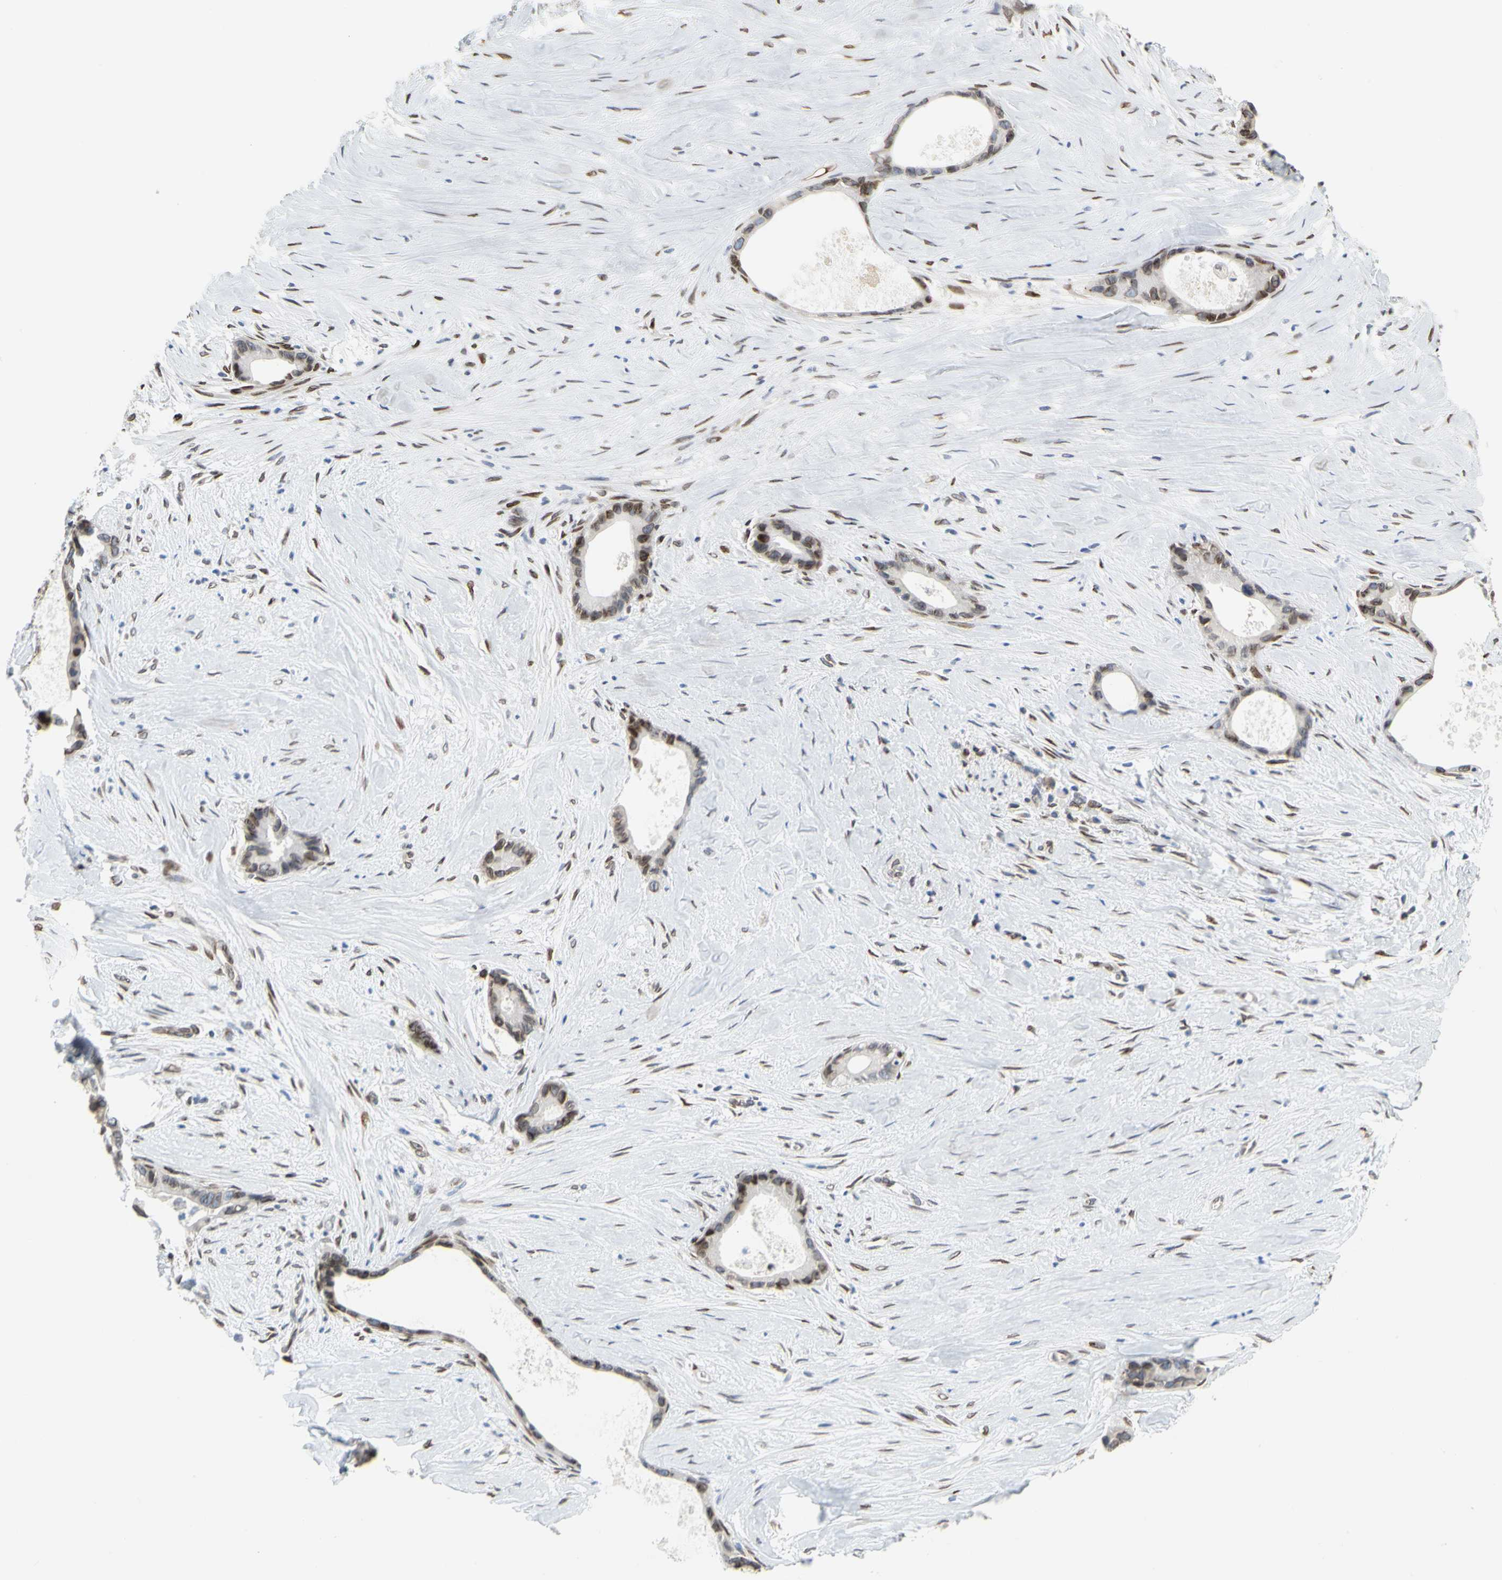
{"staining": {"intensity": "moderate", "quantity": "25%-75%", "location": "nuclear"}, "tissue": "liver cancer", "cell_type": "Tumor cells", "image_type": "cancer", "snomed": [{"axis": "morphology", "description": "Cholangiocarcinoma"}, {"axis": "topography", "description": "Liver"}], "caption": "Liver cancer (cholangiocarcinoma) tissue exhibits moderate nuclear staining in about 25%-75% of tumor cells, visualized by immunohistochemistry.", "gene": "SUN1", "patient": {"sex": "female", "age": 55}}